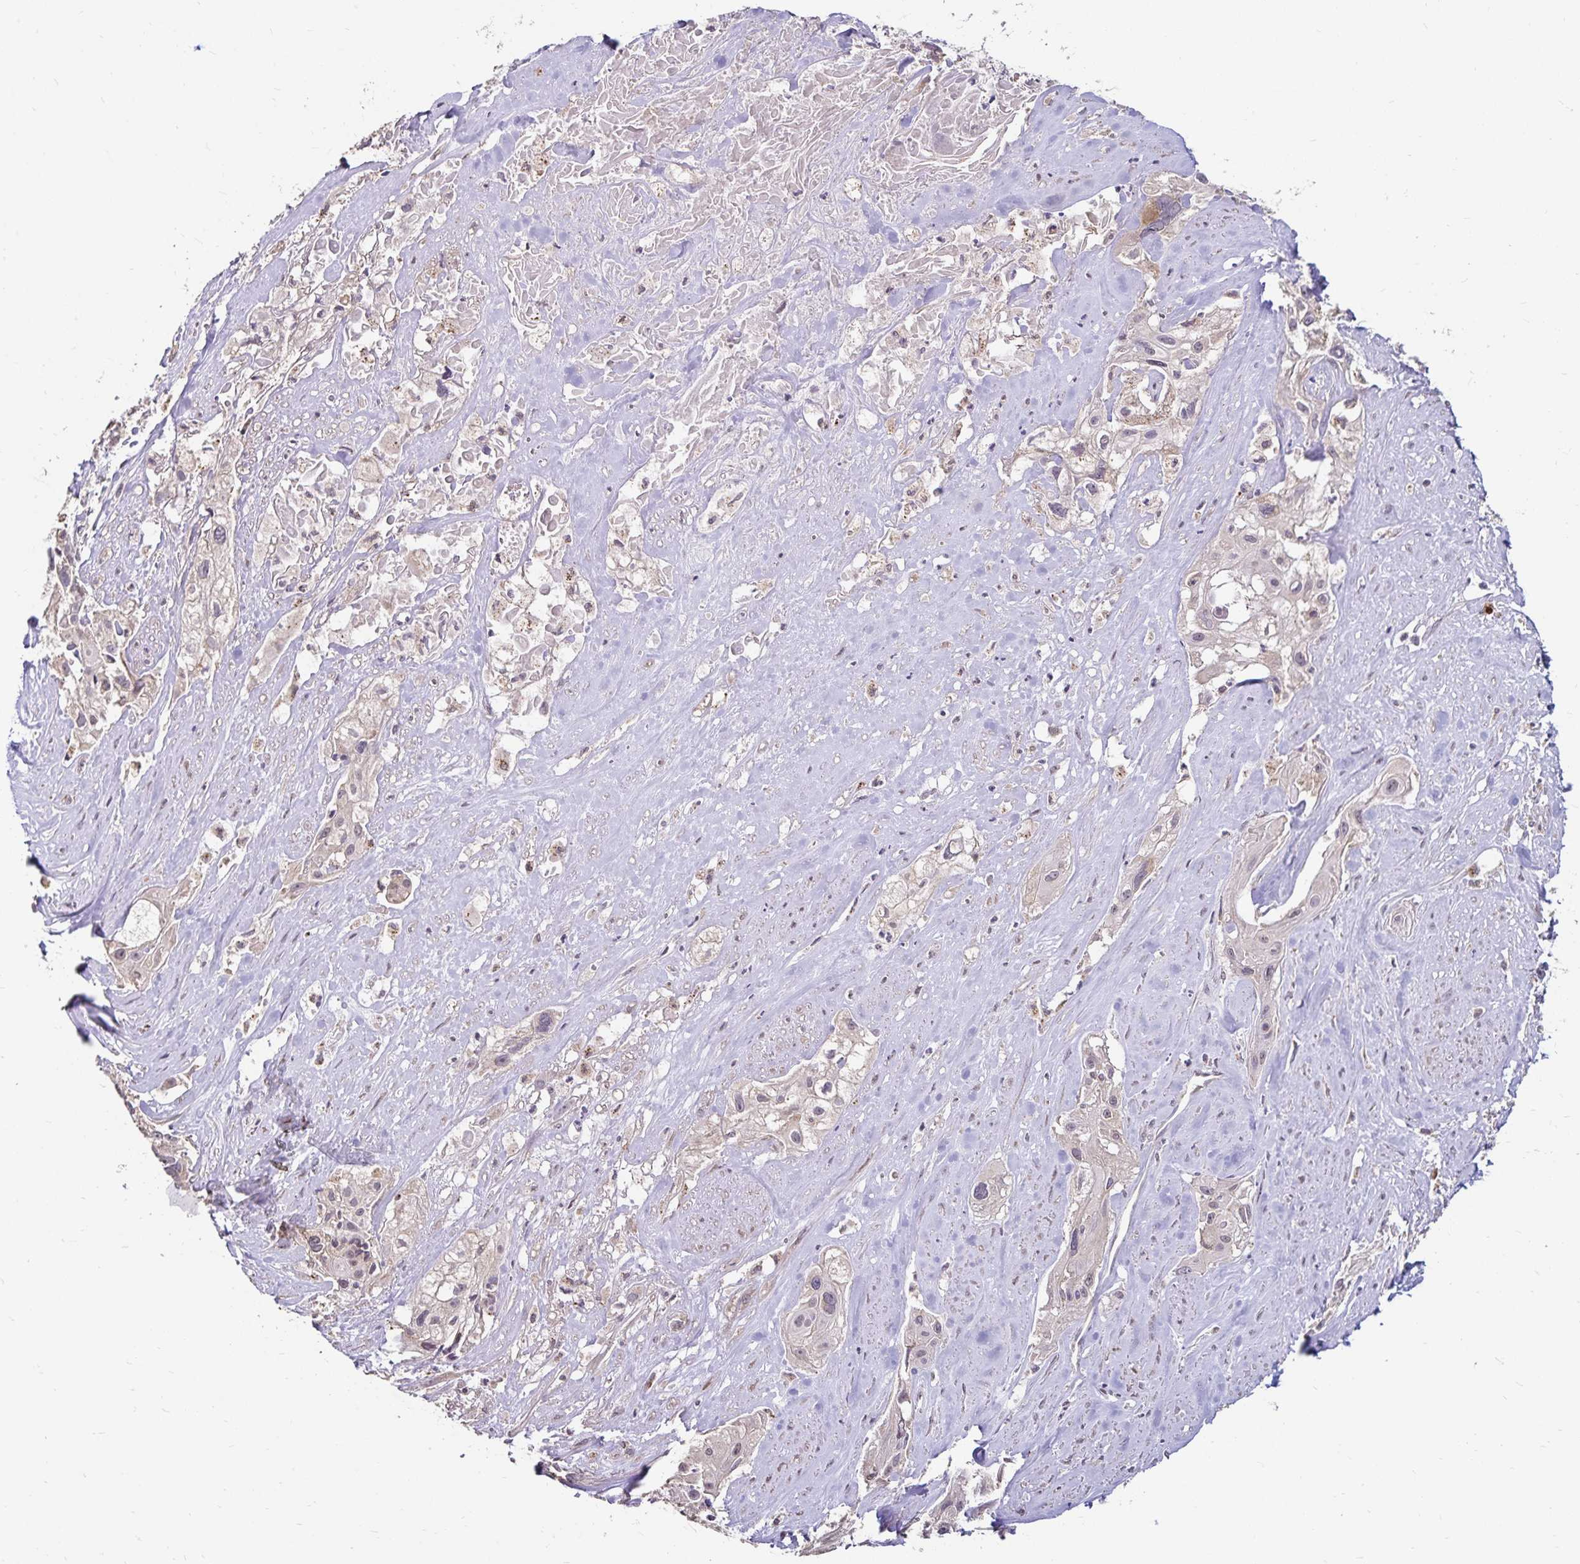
{"staining": {"intensity": "negative", "quantity": "none", "location": "none"}, "tissue": "cervical cancer", "cell_type": "Tumor cells", "image_type": "cancer", "snomed": [{"axis": "morphology", "description": "Squamous cell carcinoma, NOS"}, {"axis": "topography", "description": "Cervix"}], "caption": "Photomicrograph shows no protein positivity in tumor cells of cervical squamous cell carcinoma tissue.", "gene": "EMC10", "patient": {"sex": "female", "age": 49}}